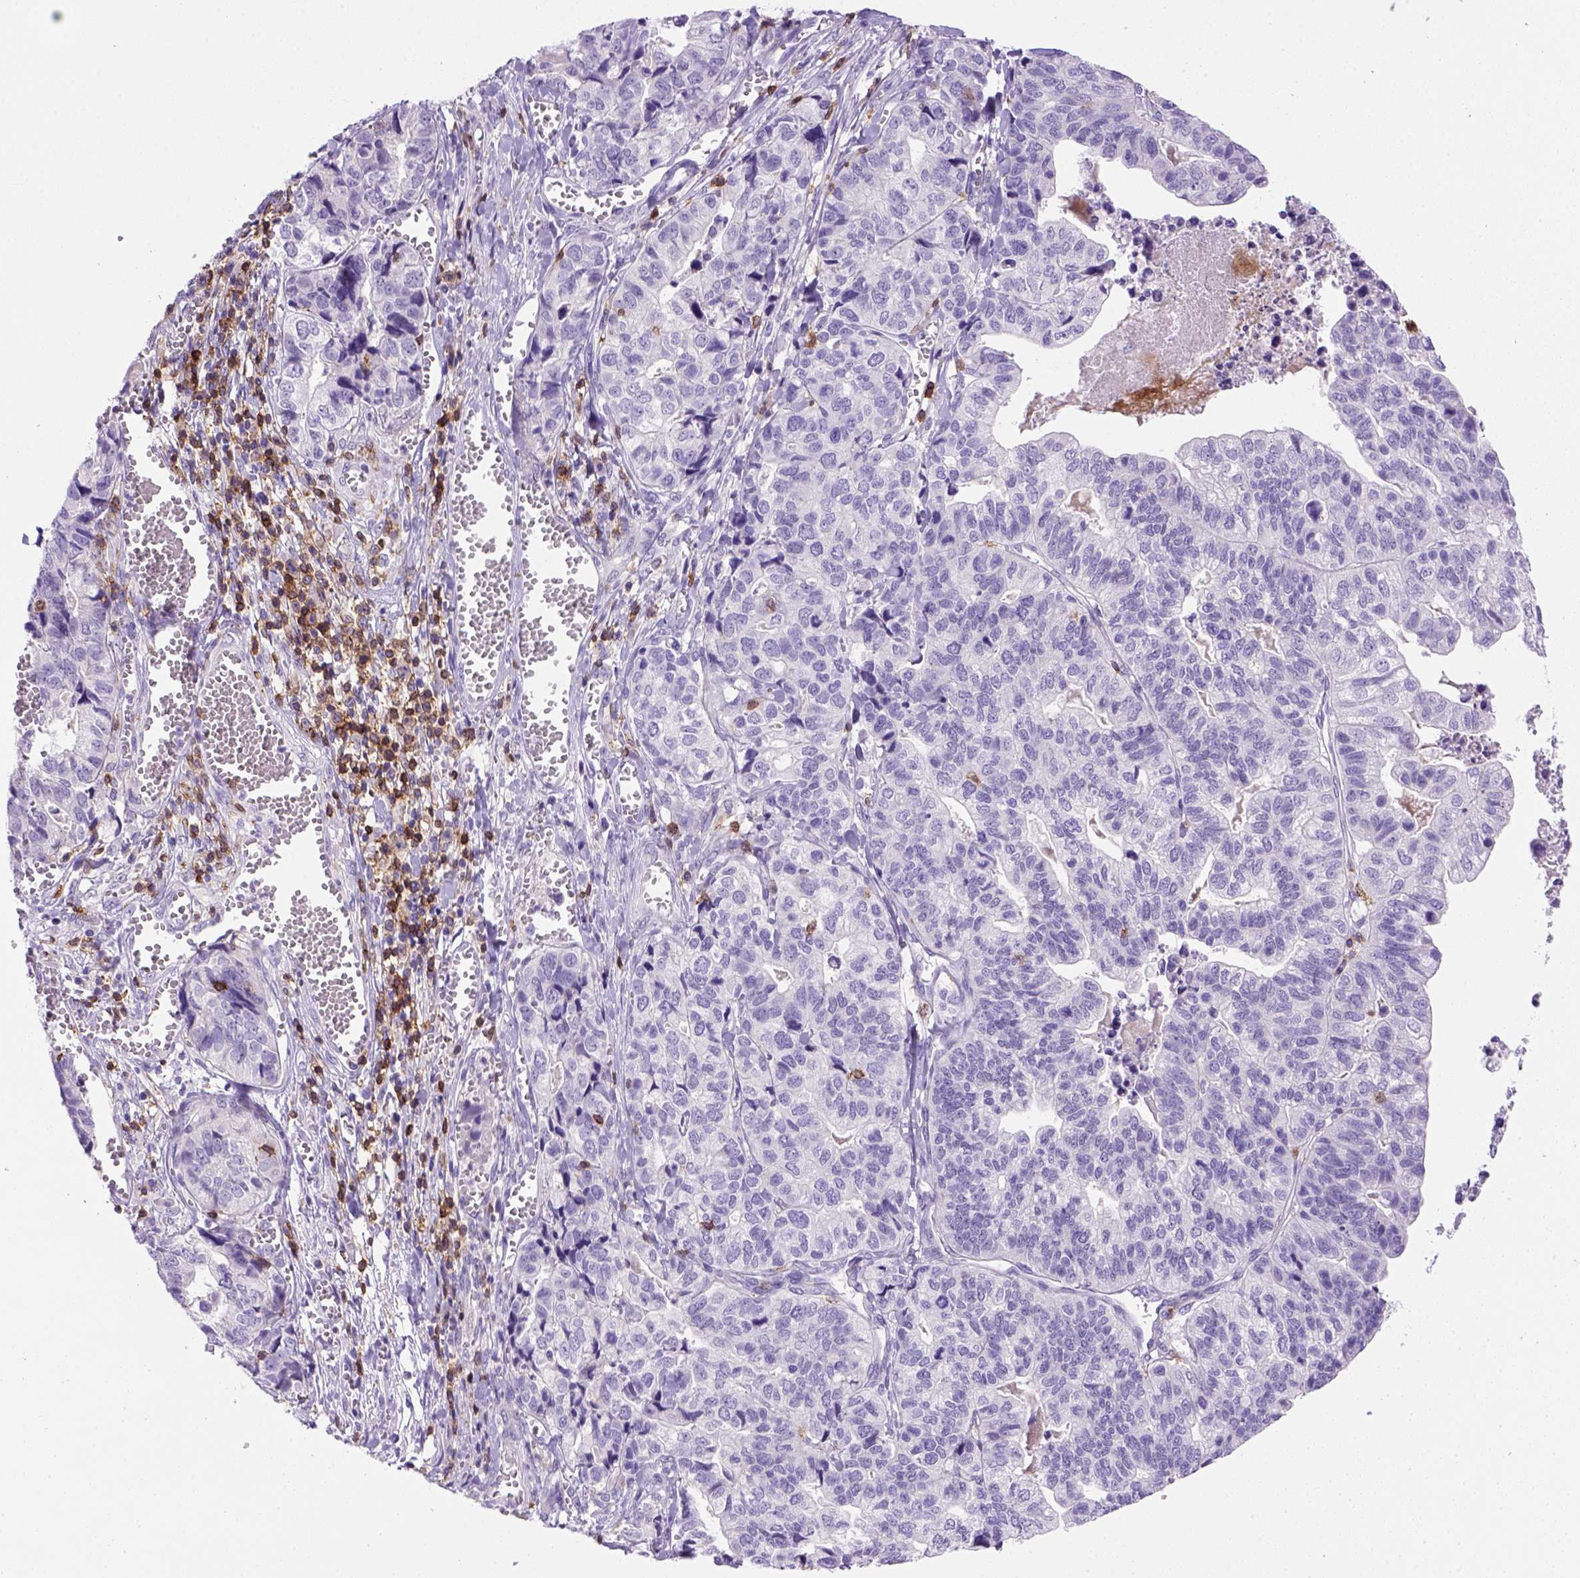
{"staining": {"intensity": "negative", "quantity": "none", "location": "none"}, "tissue": "stomach cancer", "cell_type": "Tumor cells", "image_type": "cancer", "snomed": [{"axis": "morphology", "description": "Adenocarcinoma, NOS"}, {"axis": "topography", "description": "Stomach, upper"}], "caption": "There is no significant expression in tumor cells of adenocarcinoma (stomach).", "gene": "CD3E", "patient": {"sex": "female", "age": 67}}